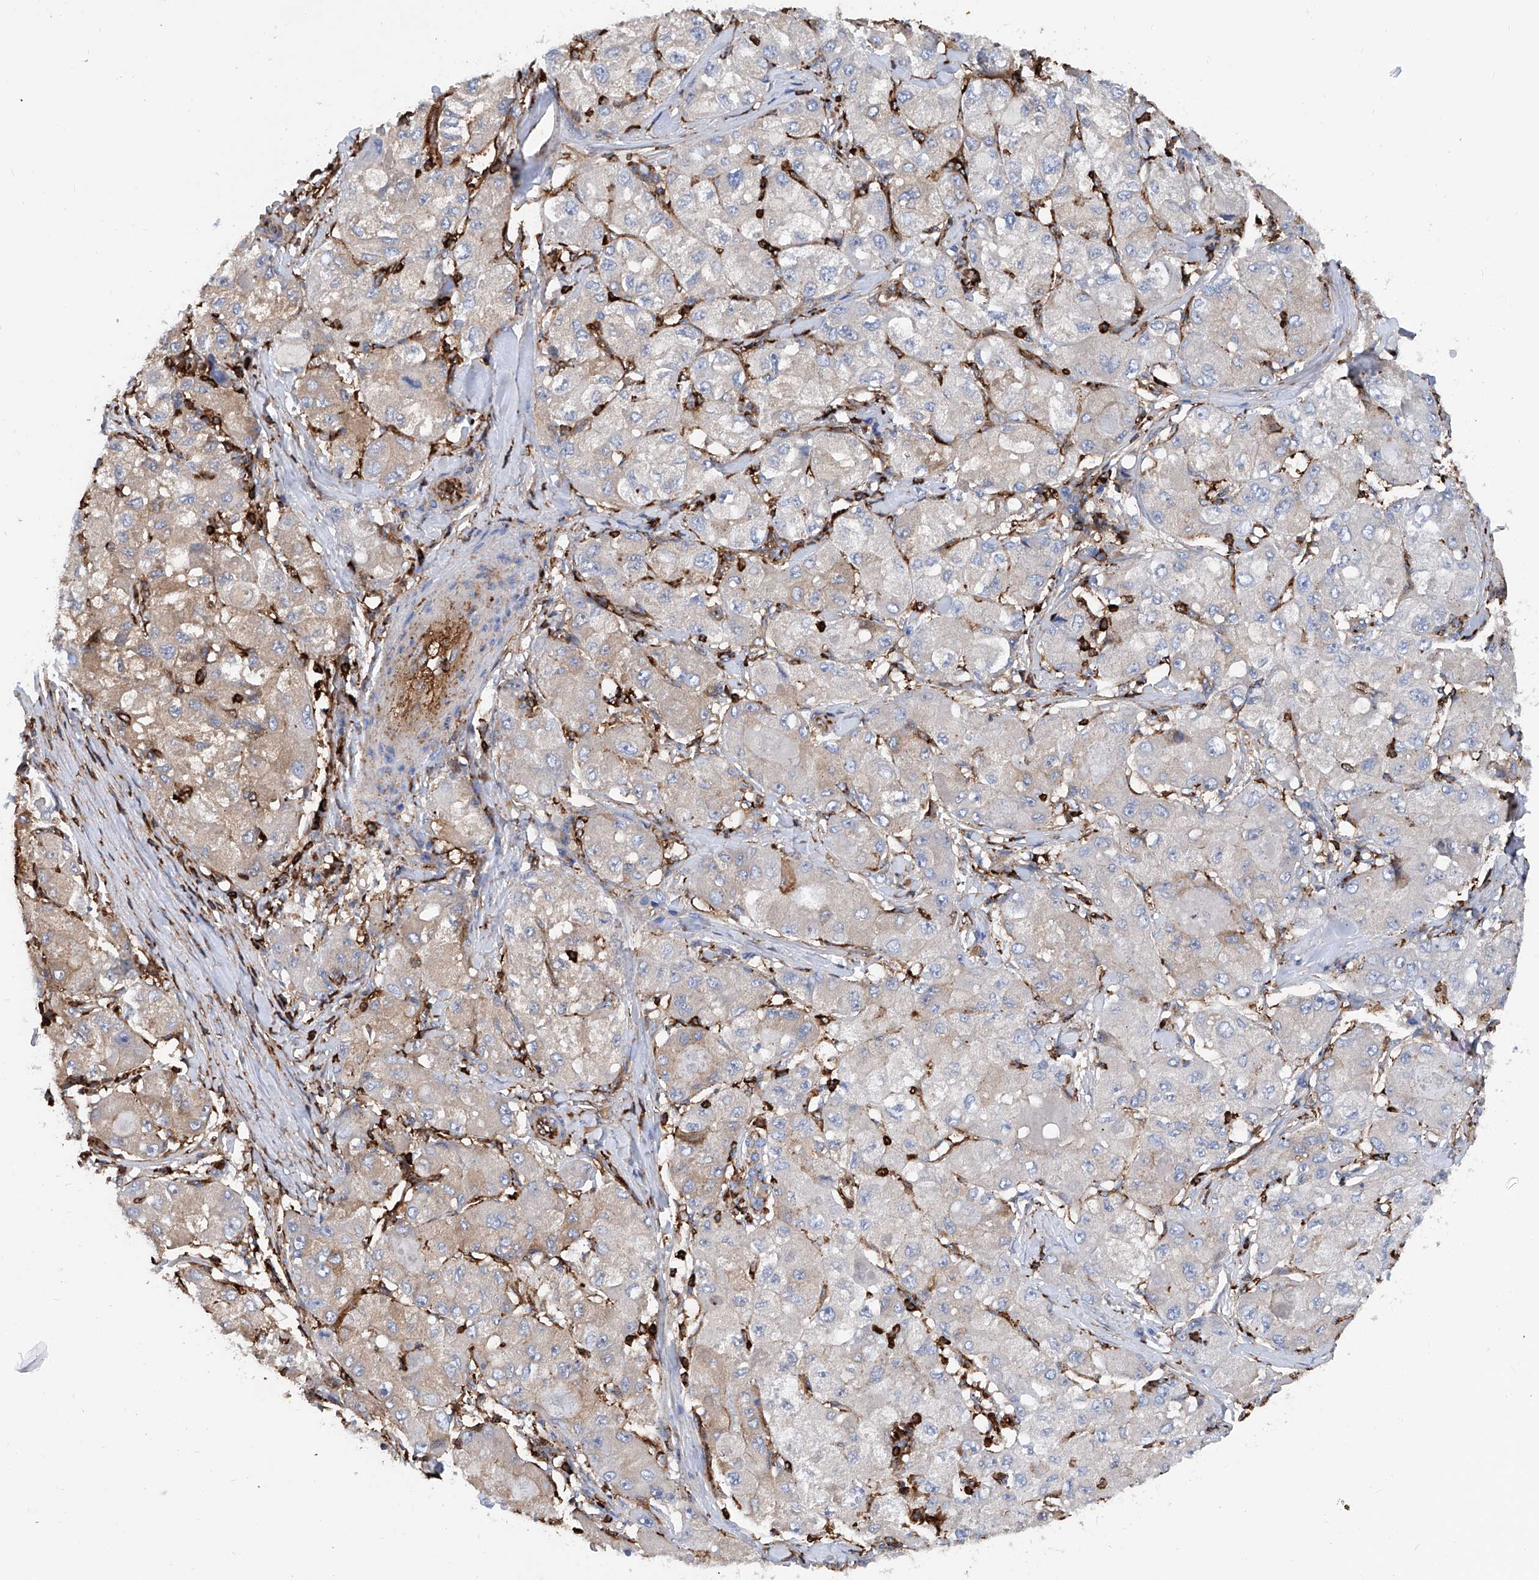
{"staining": {"intensity": "weak", "quantity": "25%-75%", "location": "cytoplasmic/membranous"}, "tissue": "liver cancer", "cell_type": "Tumor cells", "image_type": "cancer", "snomed": [{"axis": "morphology", "description": "Carcinoma, Hepatocellular, NOS"}, {"axis": "topography", "description": "Liver"}], "caption": "Protein staining of hepatocellular carcinoma (liver) tissue reveals weak cytoplasmic/membranous expression in approximately 25%-75% of tumor cells. The staining is performed using DAB (3,3'-diaminobenzidine) brown chromogen to label protein expression. The nuclei are counter-stained blue using hematoxylin.", "gene": "ZNF484", "patient": {"sex": "male", "age": 80}}